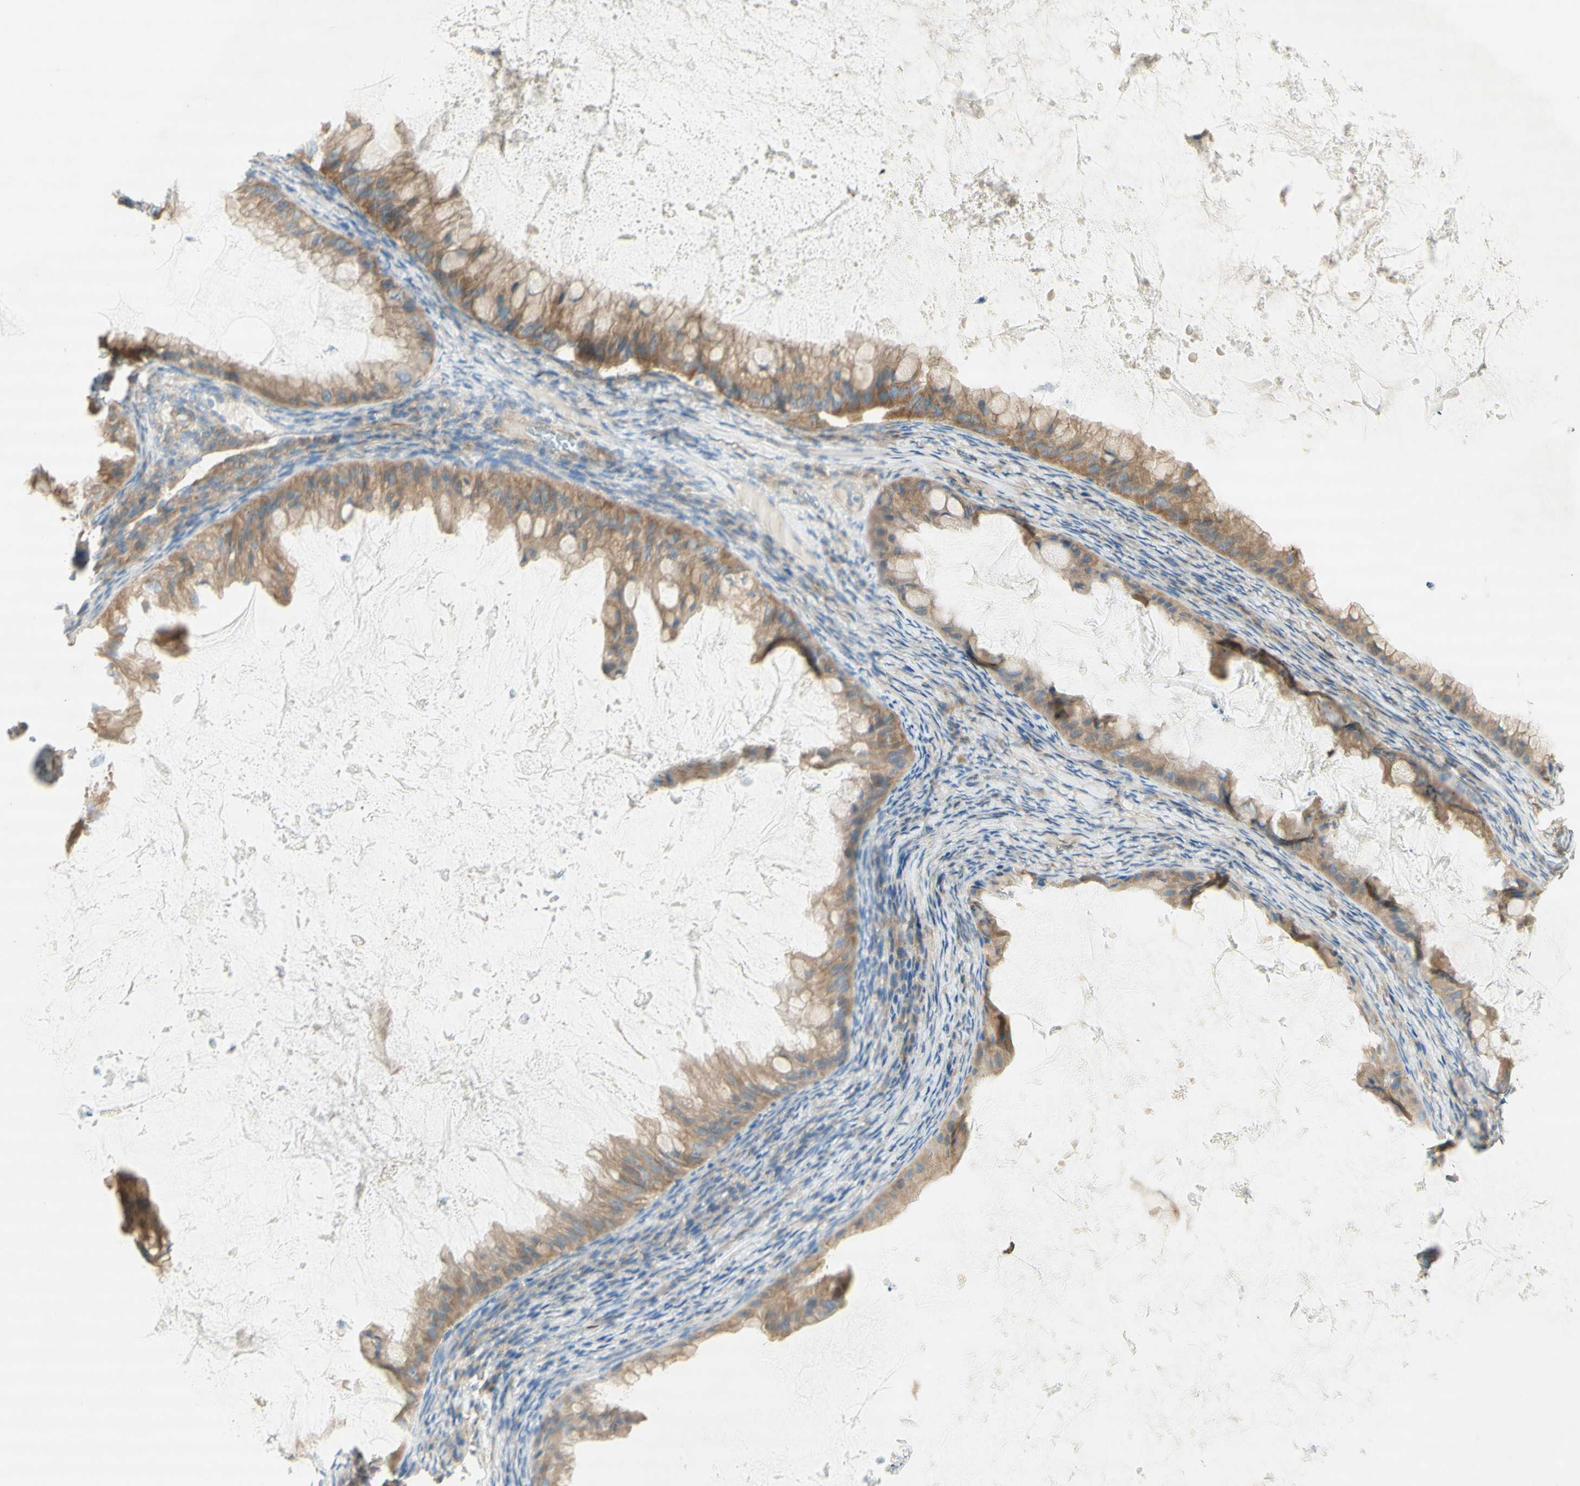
{"staining": {"intensity": "moderate", "quantity": ">75%", "location": "cytoplasmic/membranous"}, "tissue": "ovarian cancer", "cell_type": "Tumor cells", "image_type": "cancer", "snomed": [{"axis": "morphology", "description": "Cystadenocarcinoma, mucinous, NOS"}, {"axis": "topography", "description": "Ovary"}], "caption": "Mucinous cystadenocarcinoma (ovarian) stained with a protein marker reveals moderate staining in tumor cells.", "gene": "DYNC1H1", "patient": {"sex": "female", "age": 61}}